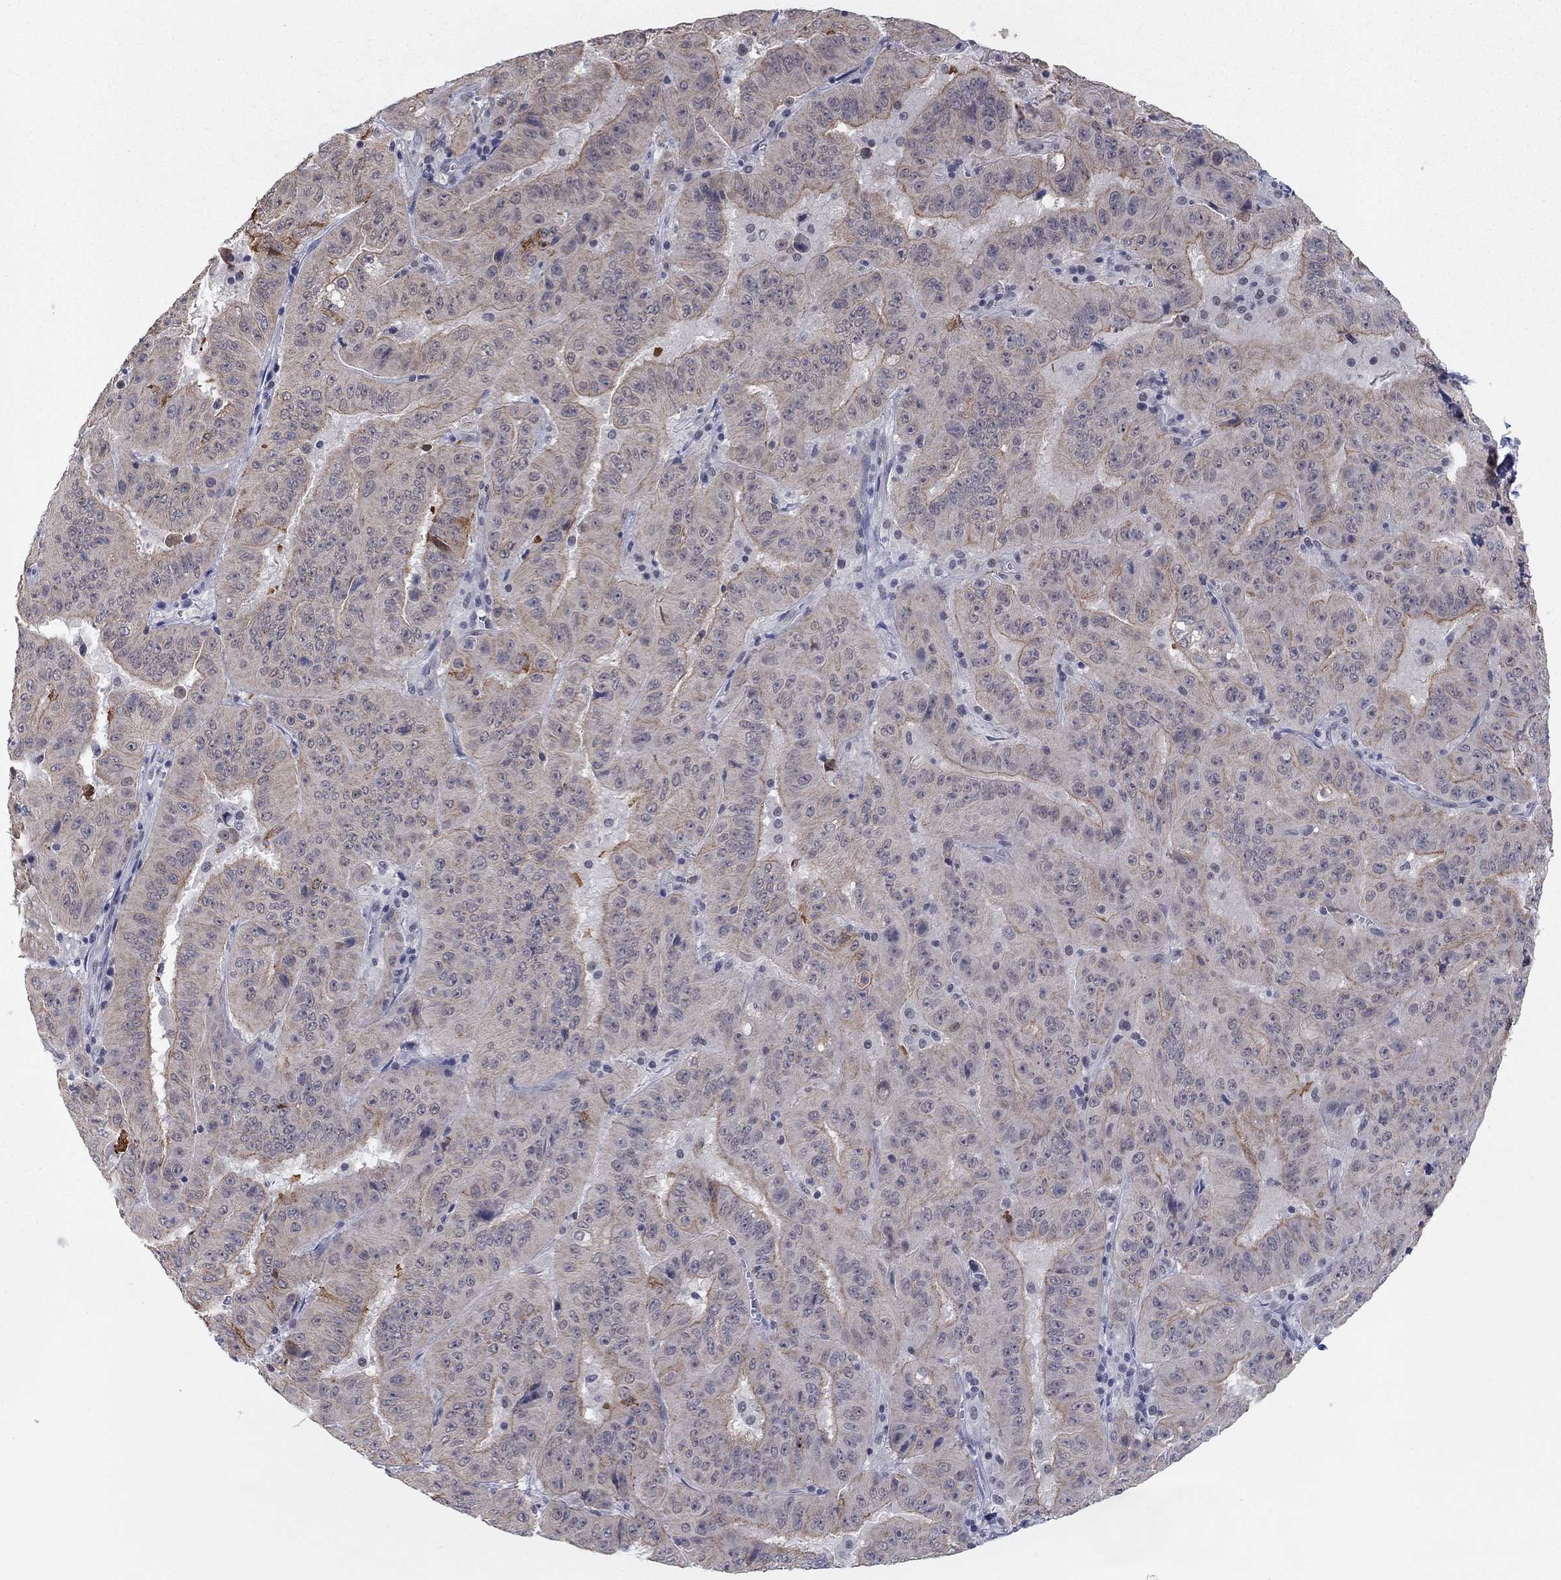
{"staining": {"intensity": "moderate", "quantity": "<25%", "location": "cytoplasmic/membranous"}, "tissue": "pancreatic cancer", "cell_type": "Tumor cells", "image_type": "cancer", "snomed": [{"axis": "morphology", "description": "Adenocarcinoma, NOS"}, {"axis": "topography", "description": "Pancreas"}], "caption": "Pancreatic cancer (adenocarcinoma) tissue reveals moderate cytoplasmic/membranous expression in approximately <25% of tumor cells, visualized by immunohistochemistry.", "gene": "SLC22A2", "patient": {"sex": "male", "age": 63}}